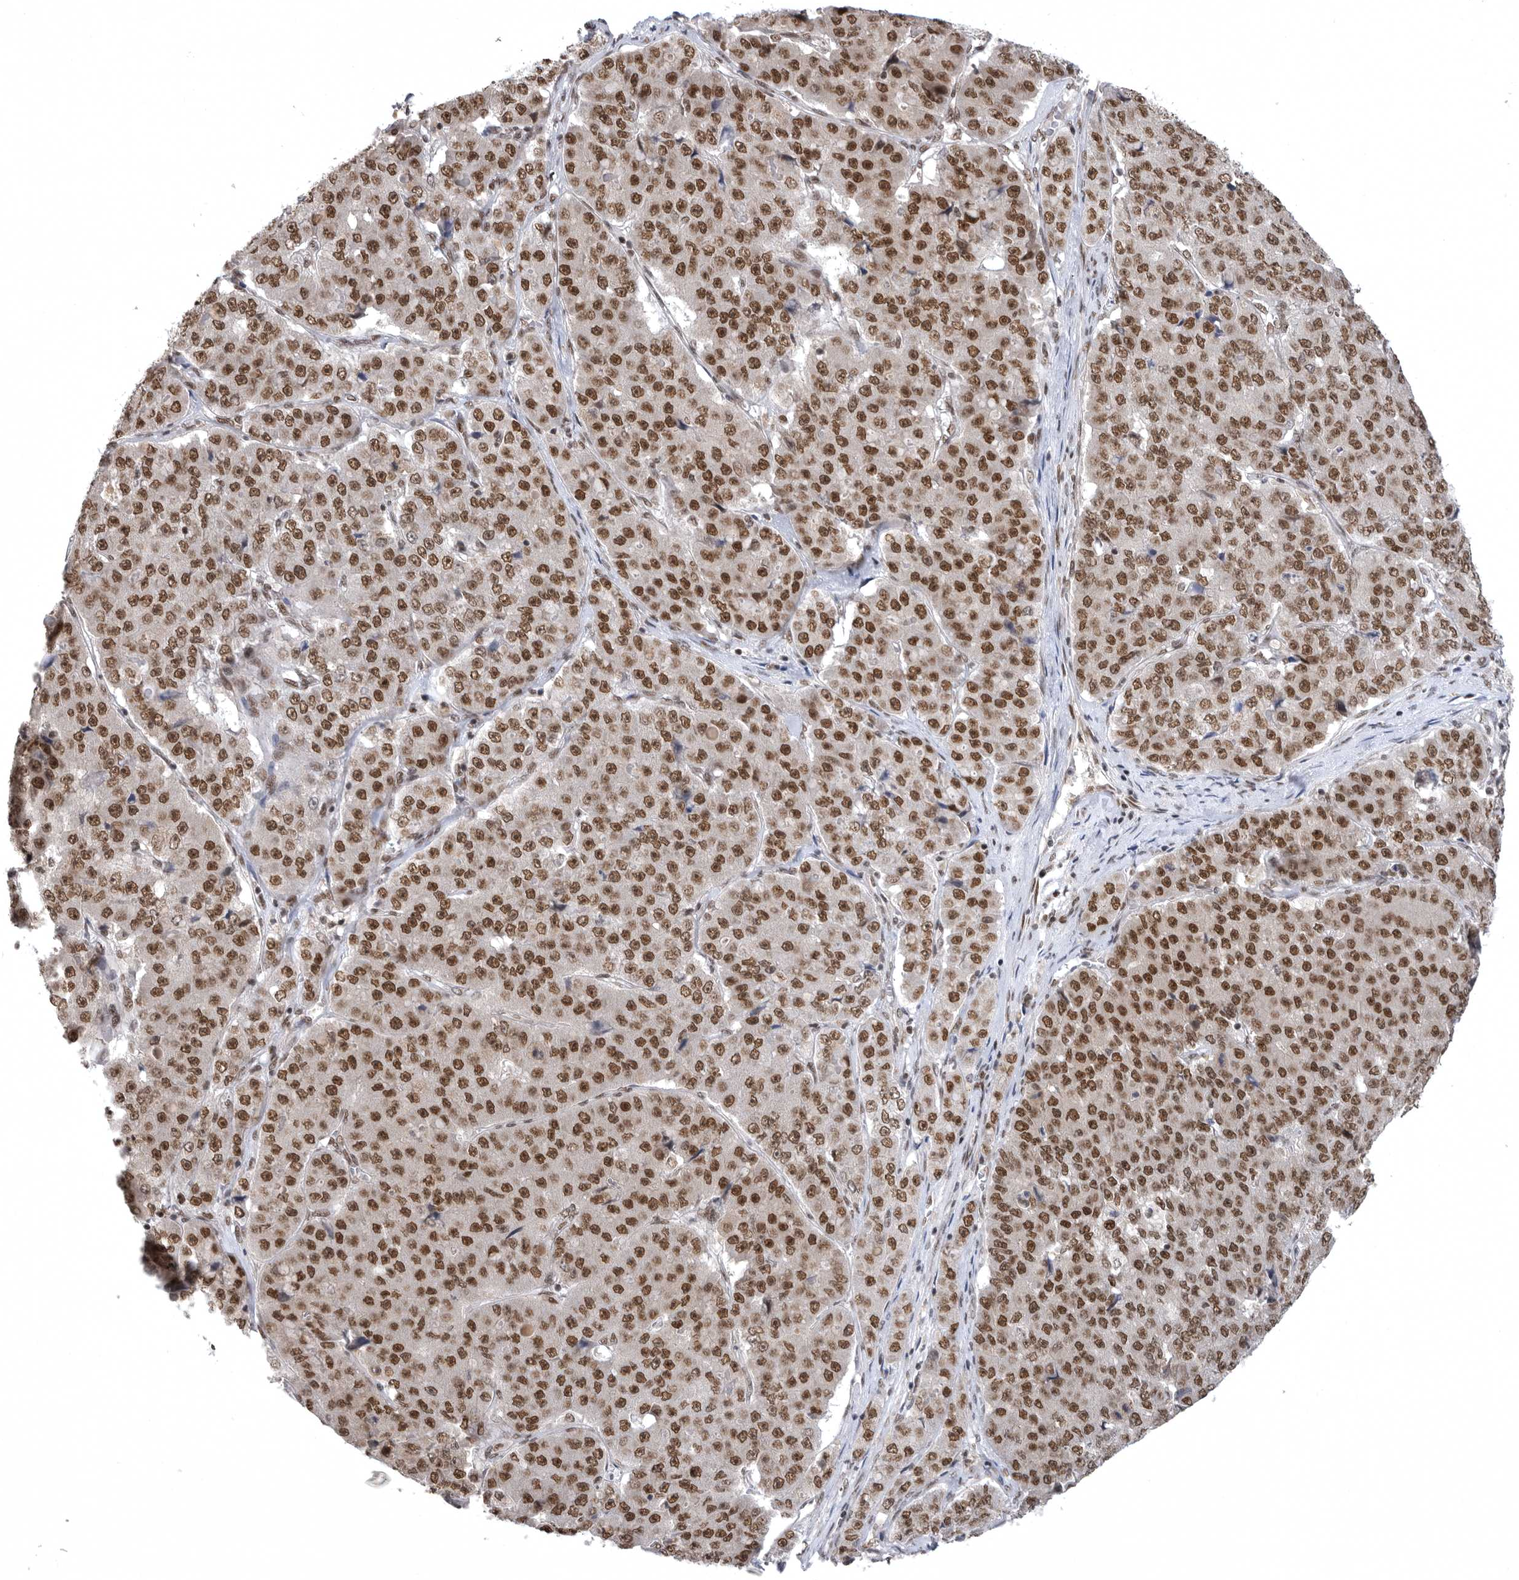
{"staining": {"intensity": "strong", "quantity": ">75%", "location": "nuclear"}, "tissue": "pancreatic cancer", "cell_type": "Tumor cells", "image_type": "cancer", "snomed": [{"axis": "morphology", "description": "Adenocarcinoma, NOS"}, {"axis": "topography", "description": "Pancreas"}], "caption": "Brown immunohistochemical staining in human pancreatic cancer shows strong nuclear staining in approximately >75% of tumor cells.", "gene": "ZNF830", "patient": {"sex": "male", "age": 50}}